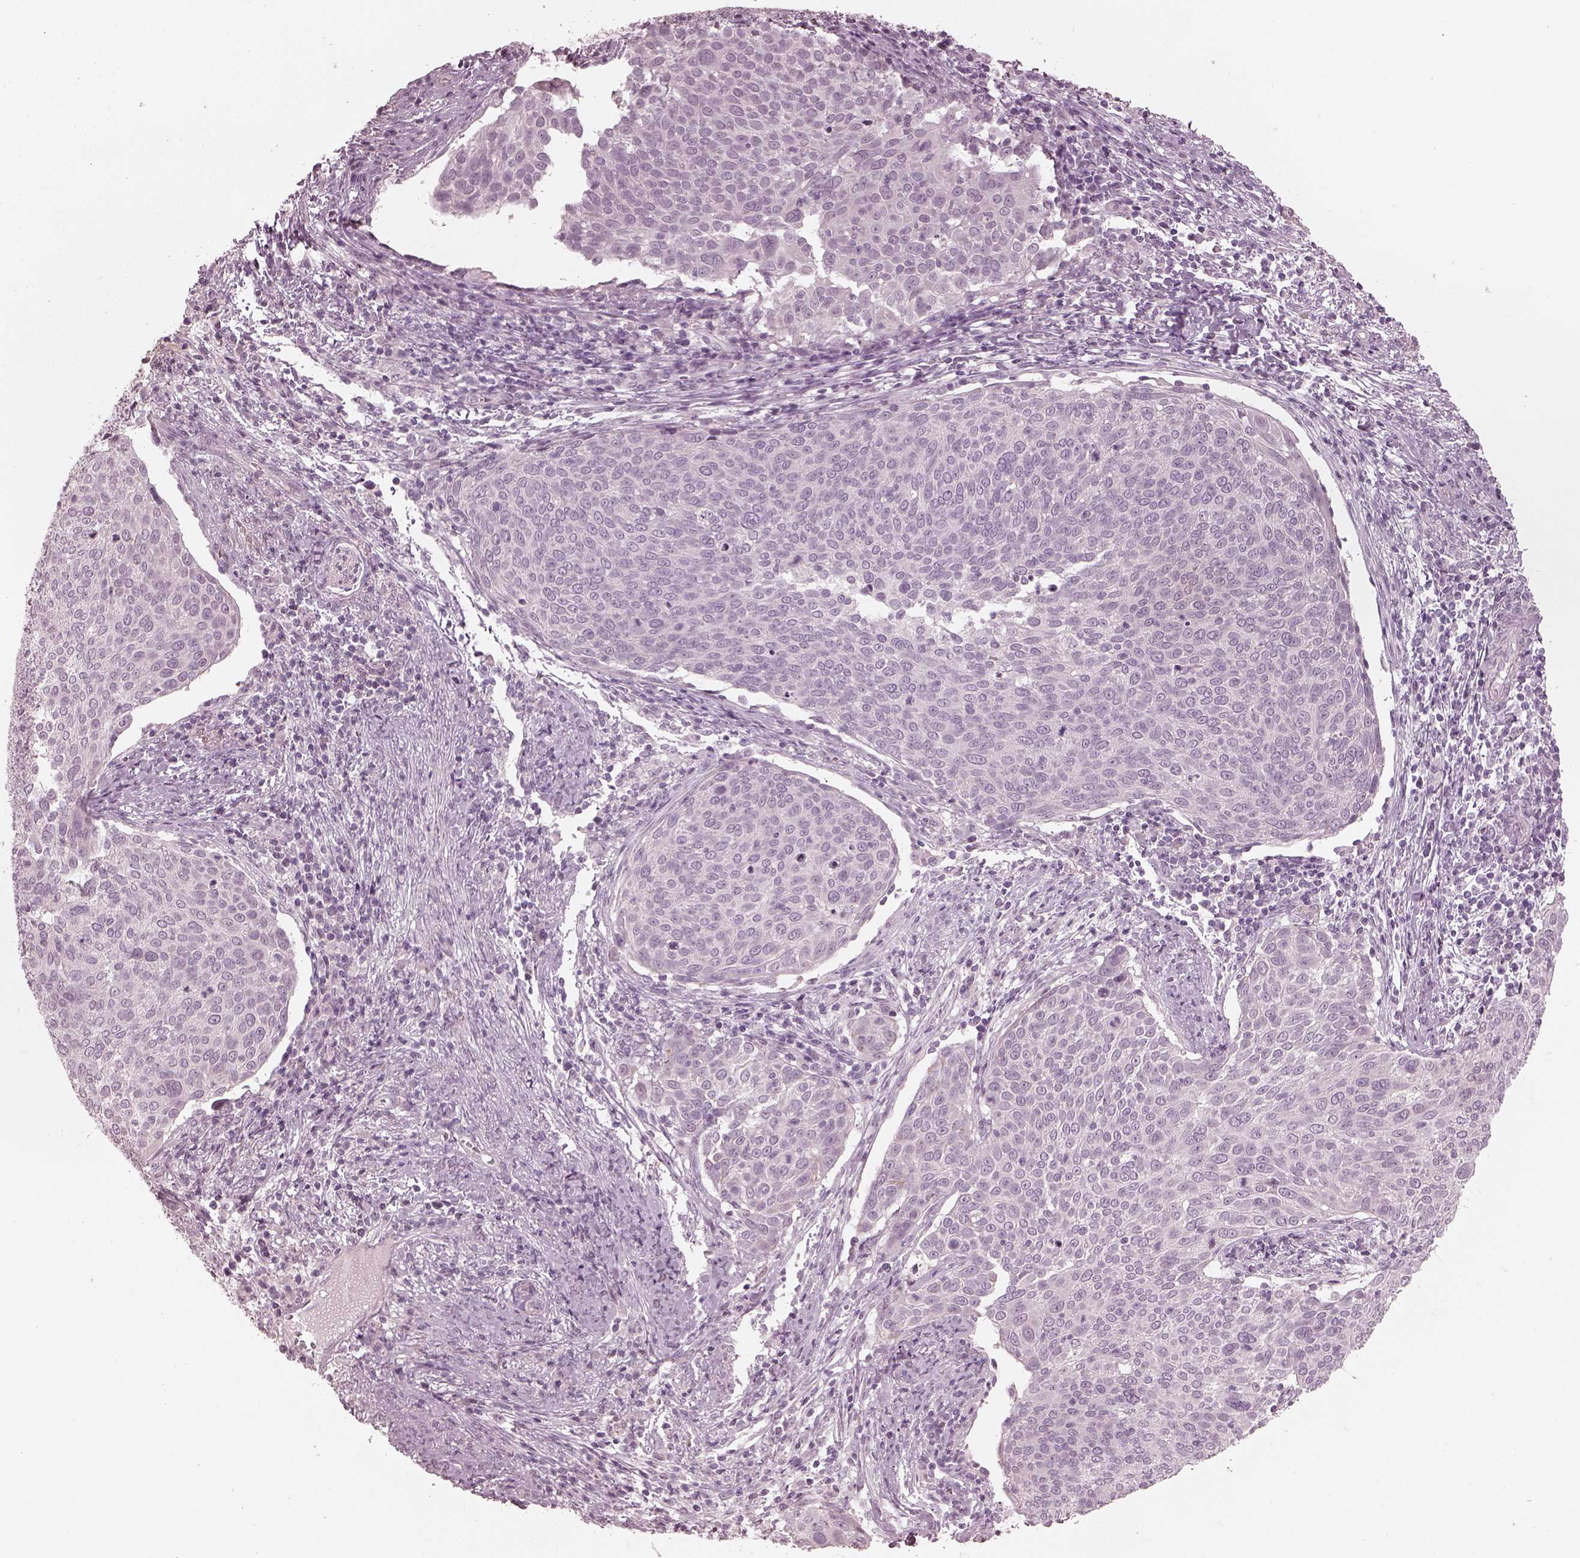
{"staining": {"intensity": "negative", "quantity": "none", "location": "none"}, "tissue": "cervical cancer", "cell_type": "Tumor cells", "image_type": "cancer", "snomed": [{"axis": "morphology", "description": "Squamous cell carcinoma, NOS"}, {"axis": "topography", "description": "Cervix"}], "caption": "Immunohistochemistry photomicrograph of human cervical squamous cell carcinoma stained for a protein (brown), which shows no staining in tumor cells.", "gene": "OPTC", "patient": {"sex": "female", "age": 39}}